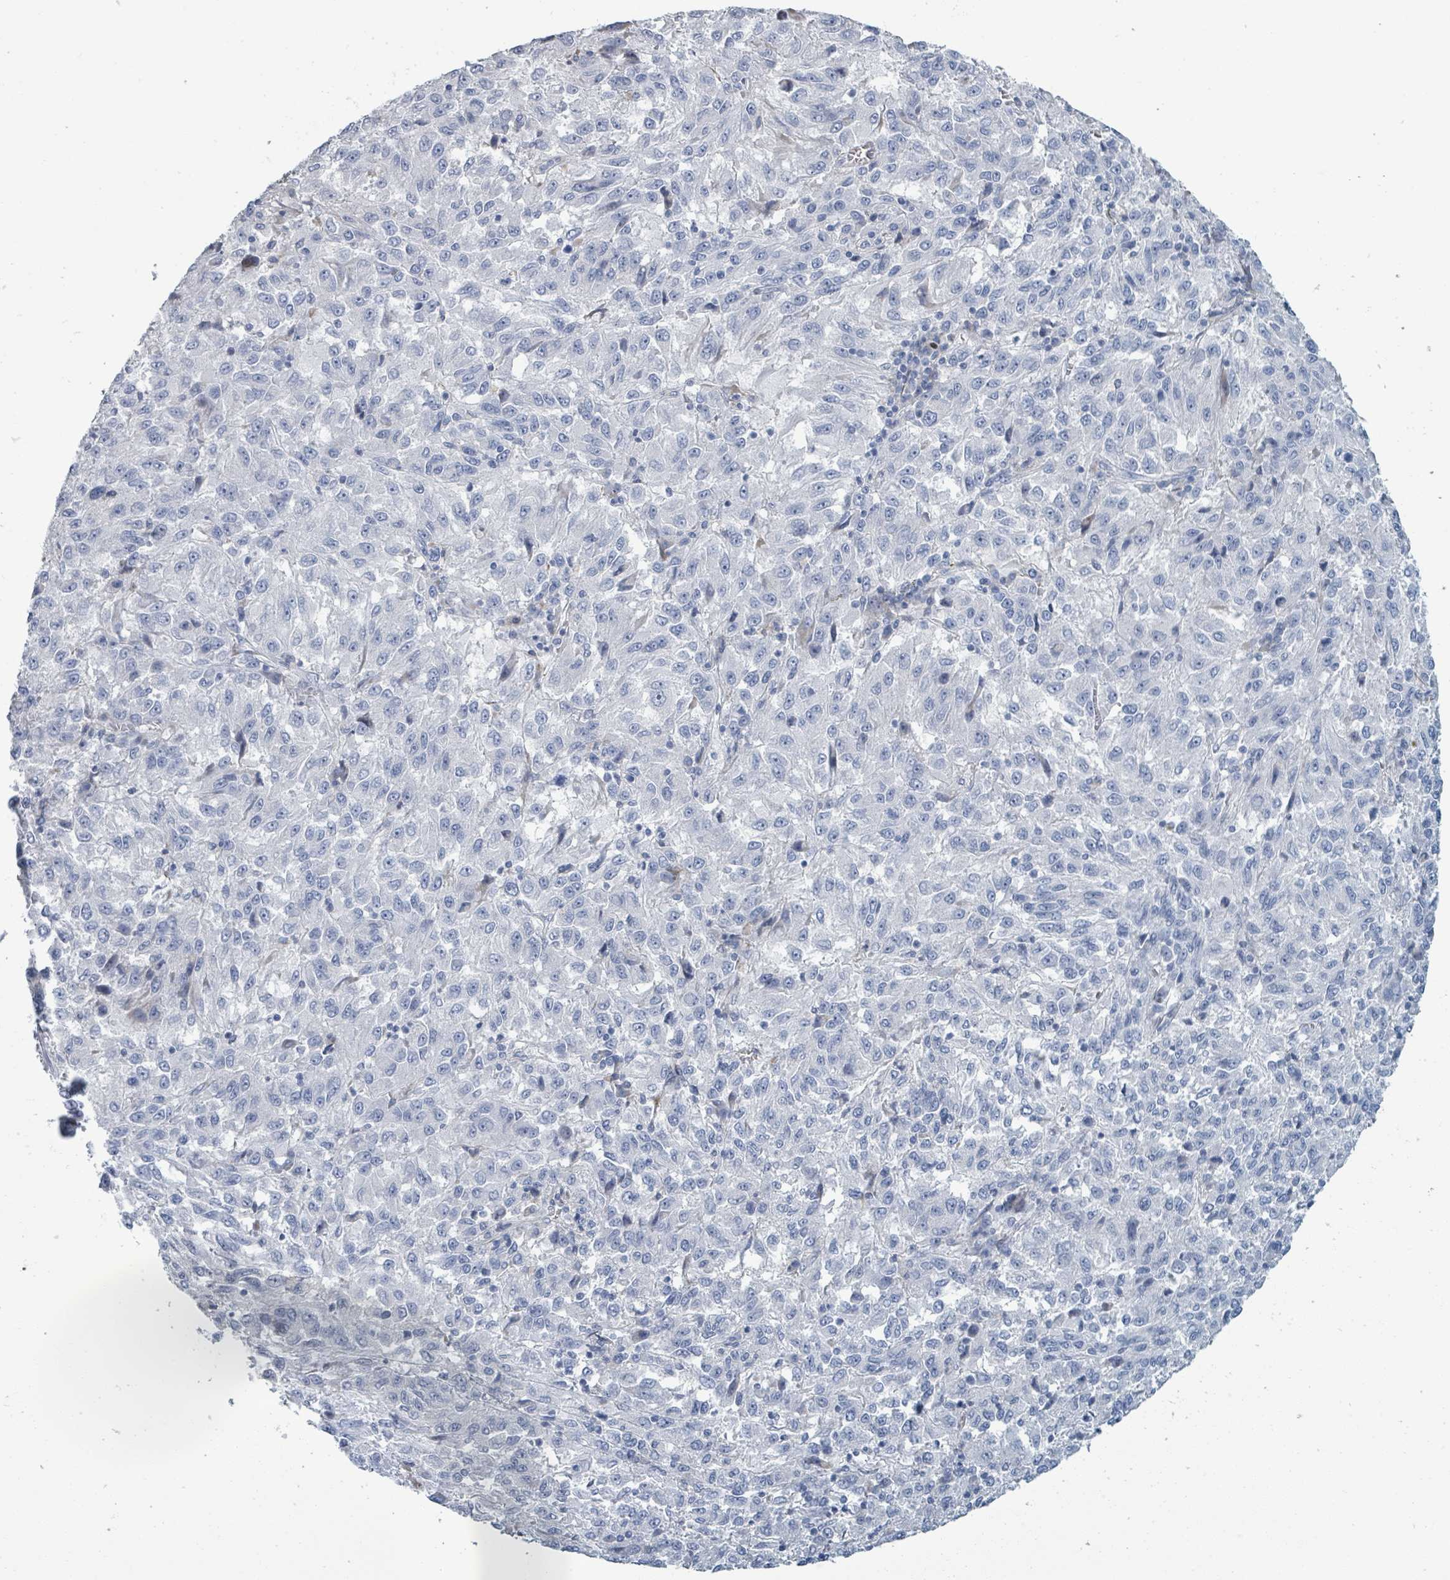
{"staining": {"intensity": "negative", "quantity": "none", "location": "none"}, "tissue": "melanoma", "cell_type": "Tumor cells", "image_type": "cancer", "snomed": [{"axis": "morphology", "description": "Malignant melanoma, Metastatic site"}, {"axis": "topography", "description": "Lung"}], "caption": "IHC photomicrograph of human malignant melanoma (metastatic site) stained for a protein (brown), which exhibits no expression in tumor cells.", "gene": "RAB33B", "patient": {"sex": "male", "age": 64}}